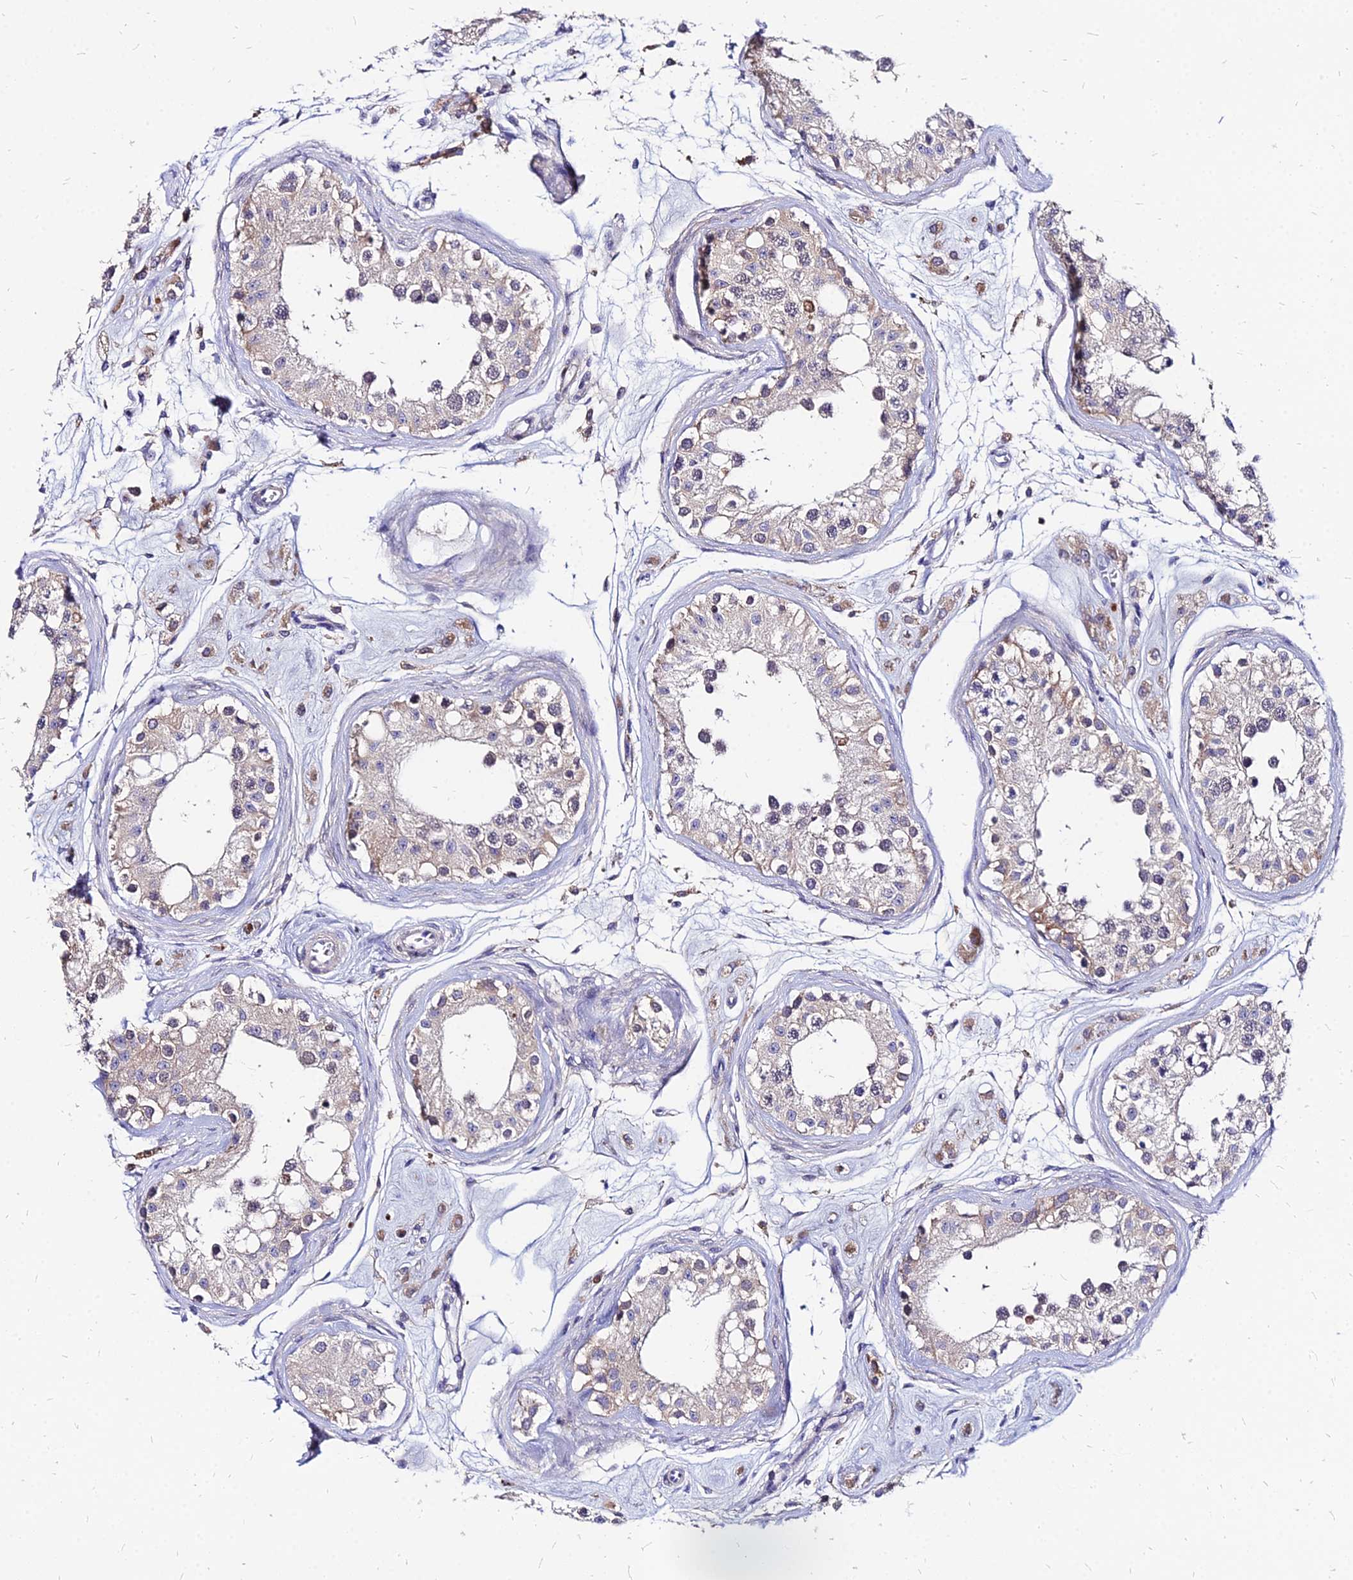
{"staining": {"intensity": "weak", "quantity": "<25%", "location": "cytoplasmic/membranous"}, "tissue": "testis", "cell_type": "Cells in seminiferous ducts", "image_type": "normal", "snomed": [{"axis": "morphology", "description": "Normal tissue, NOS"}, {"axis": "morphology", "description": "Adenocarcinoma, metastatic, NOS"}, {"axis": "topography", "description": "Testis"}], "caption": "Human testis stained for a protein using immunohistochemistry (IHC) shows no positivity in cells in seminiferous ducts.", "gene": "ACSM6", "patient": {"sex": "male", "age": 26}}